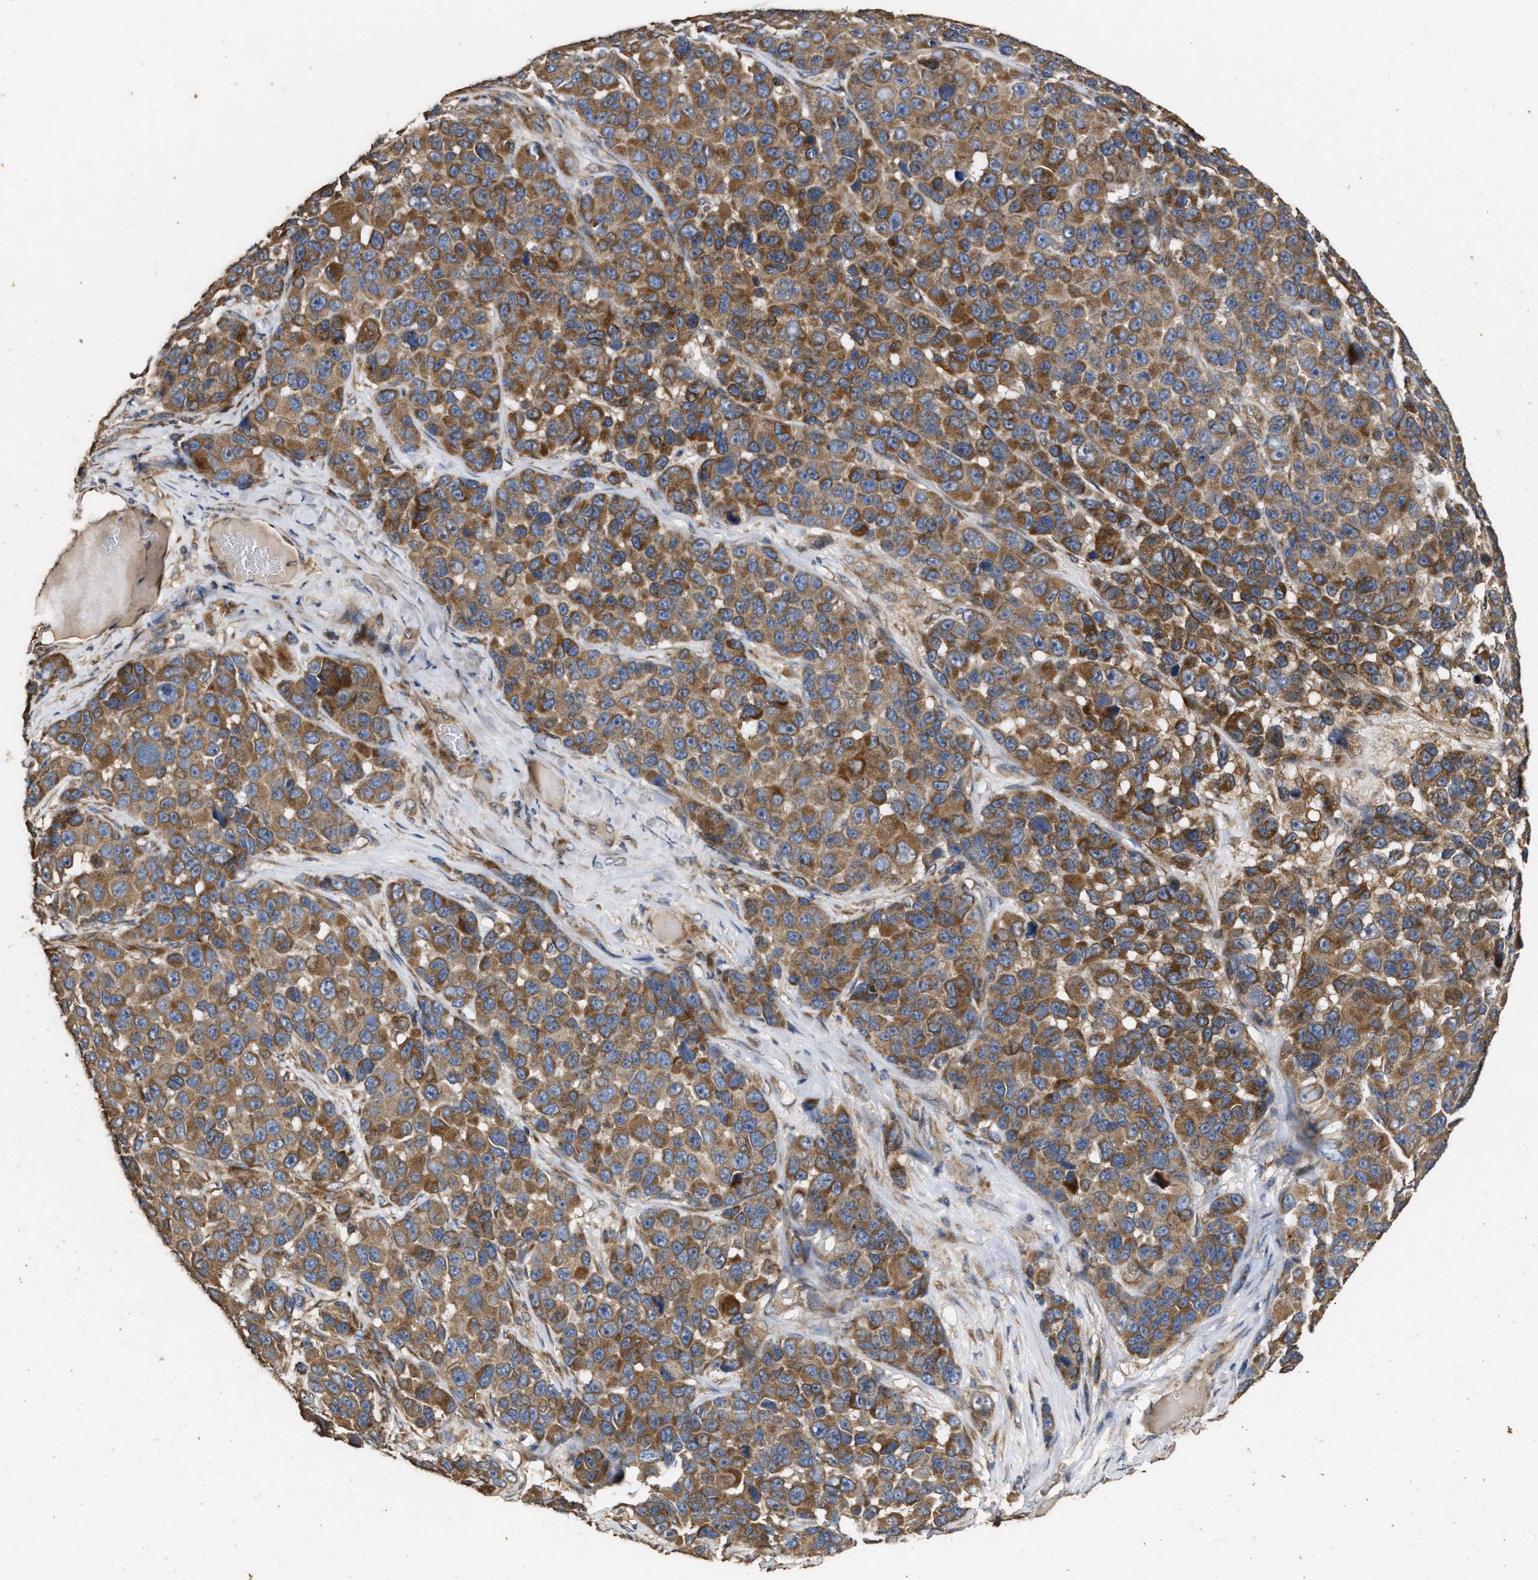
{"staining": {"intensity": "moderate", "quantity": ">75%", "location": "cytoplasmic/membranous"}, "tissue": "melanoma", "cell_type": "Tumor cells", "image_type": "cancer", "snomed": [{"axis": "morphology", "description": "Malignant melanoma, NOS"}, {"axis": "topography", "description": "Skin"}], "caption": "Immunohistochemistry histopathology image of human melanoma stained for a protein (brown), which shows medium levels of moderate cytoplasmic/membranous staining in about >75% of tumor cells.", "gene": "NAV1", "patient": {"sex": "male", "age": 53}}